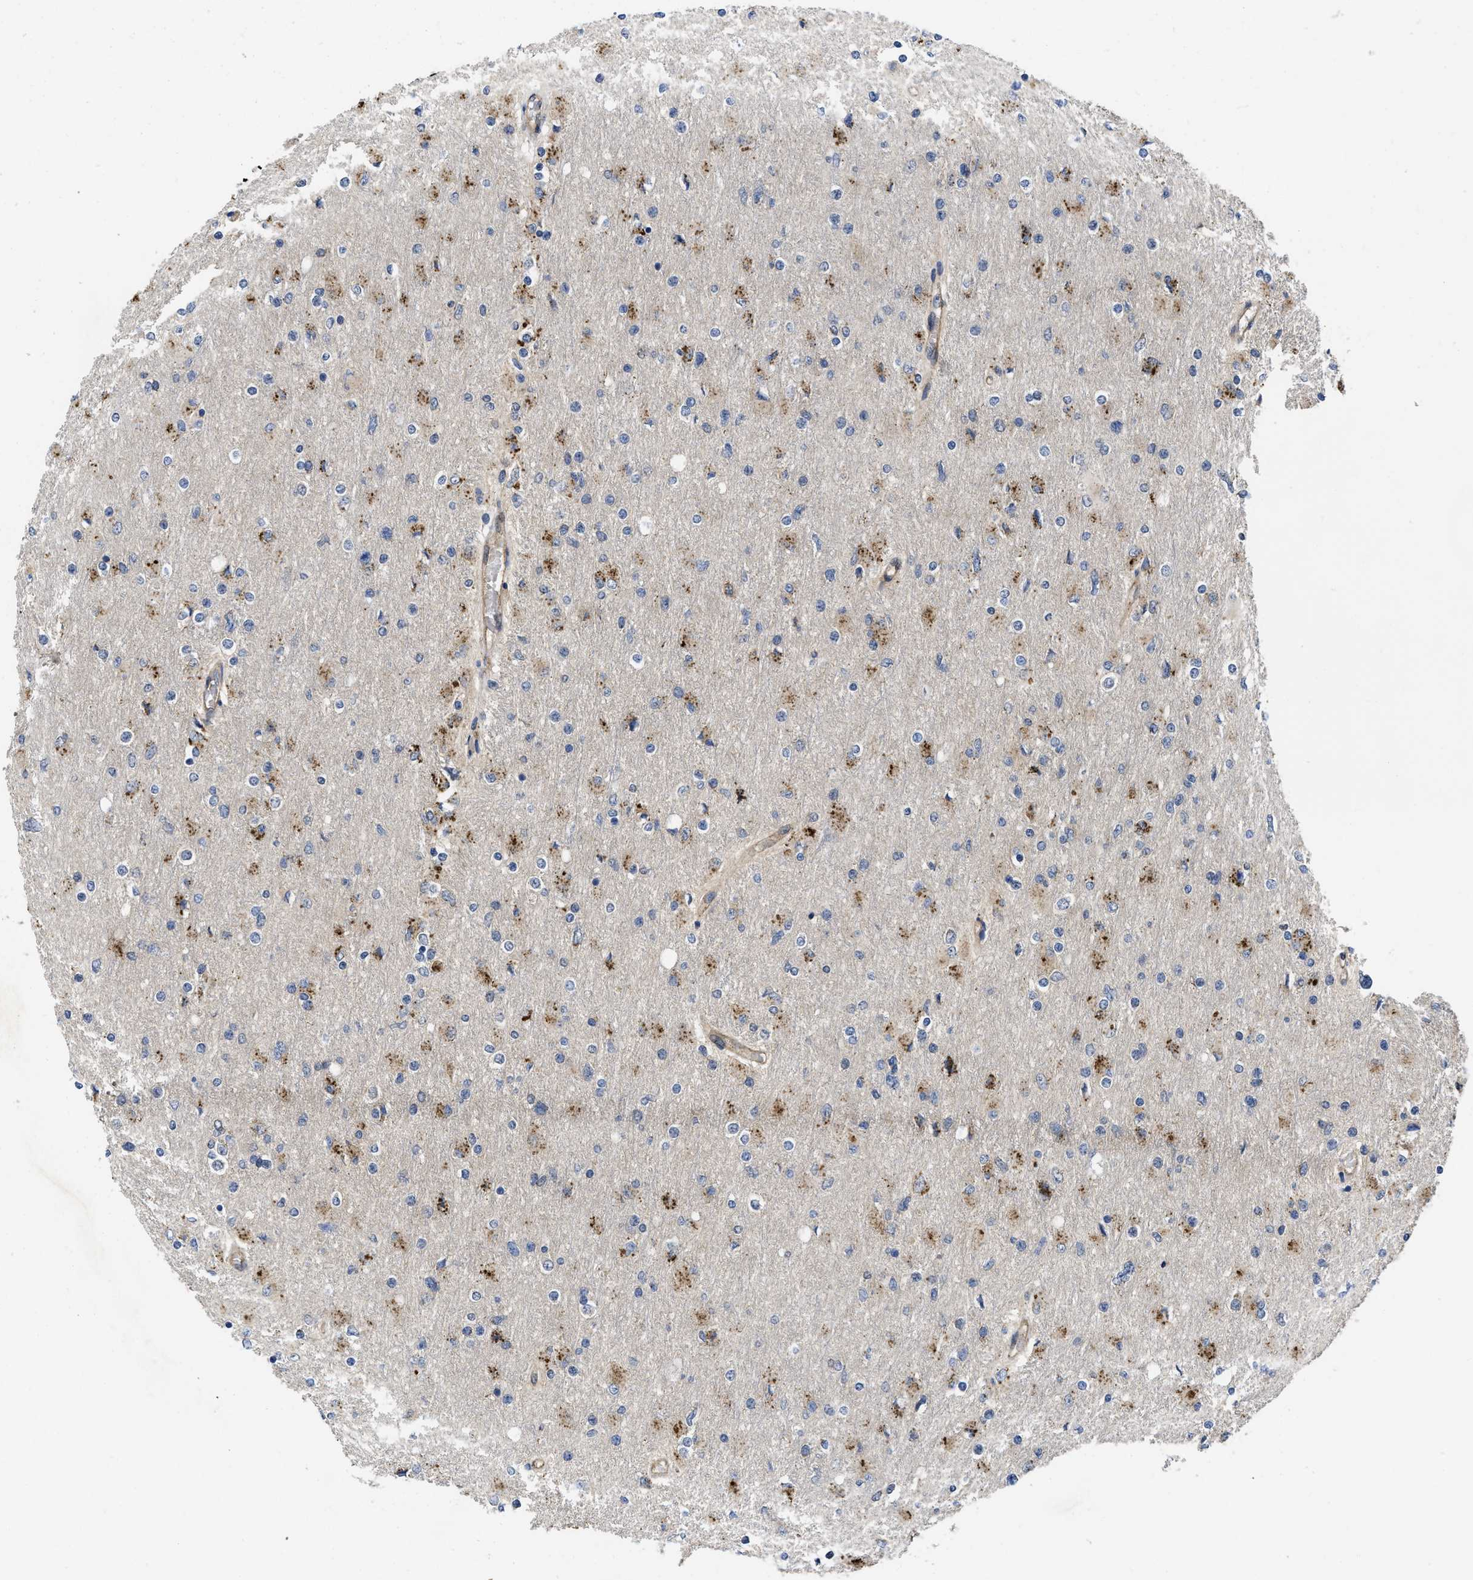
{"staining": {"intensity": "moderate", "quantity": "25%-75%", "location": "cytoplasmic/membranous"}, "tissue": "glioma", "cell_type": "Tumor cells", "image_type": "cancer", "snomed": [{"axis": "morphology", "description": "Glioma, malignant, High grade"}, {"axis": "topography", "description": "Cerebral cortex"}], "caption": "Protein expression analysis of human glioma reveals moderate cytoplasmic/membranous expression in approximately 25%-75% of tumor cells.", "gene": "PKD2", "patient": {"sex": "female", "age": 36}}